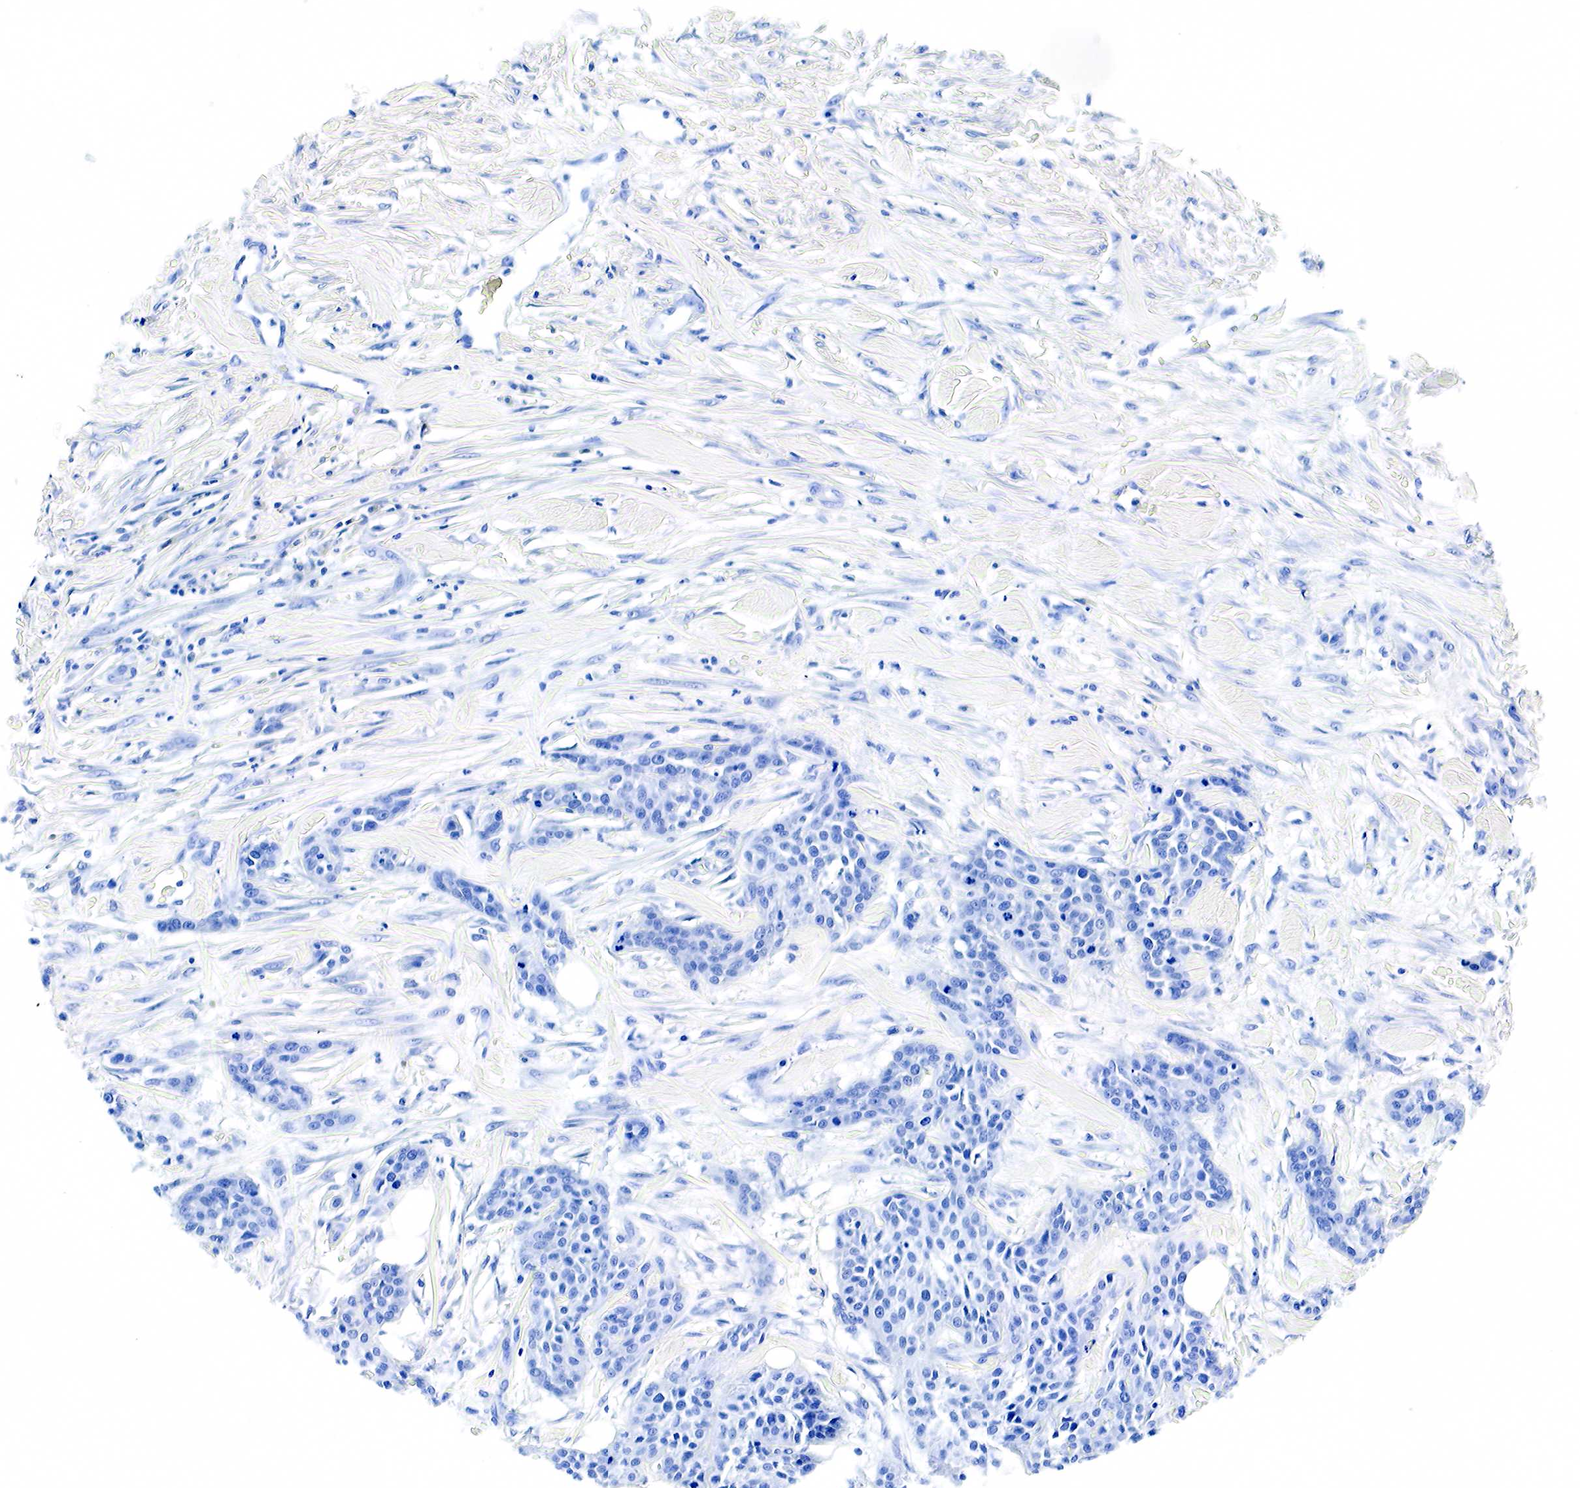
{"staining": {"intensity": "negative", "quantity": "none", "location": "none"}, "tissue": "urothelial cancer", "cell_type": "Tumor cells", "image_type": "cancer", "snomed": [{"axis": "morphology", "description": "Urothelial carcinoma, High grade"}, {"axis": "topography", "description": "Urinary bladder"}], "caption": "High-grade urothelial carcinoma was stained to show a protein in brown. There is no significant positivity in tumor cells.", "gene": "ACP3", "patient": {"sex": "male", "age": 56}}